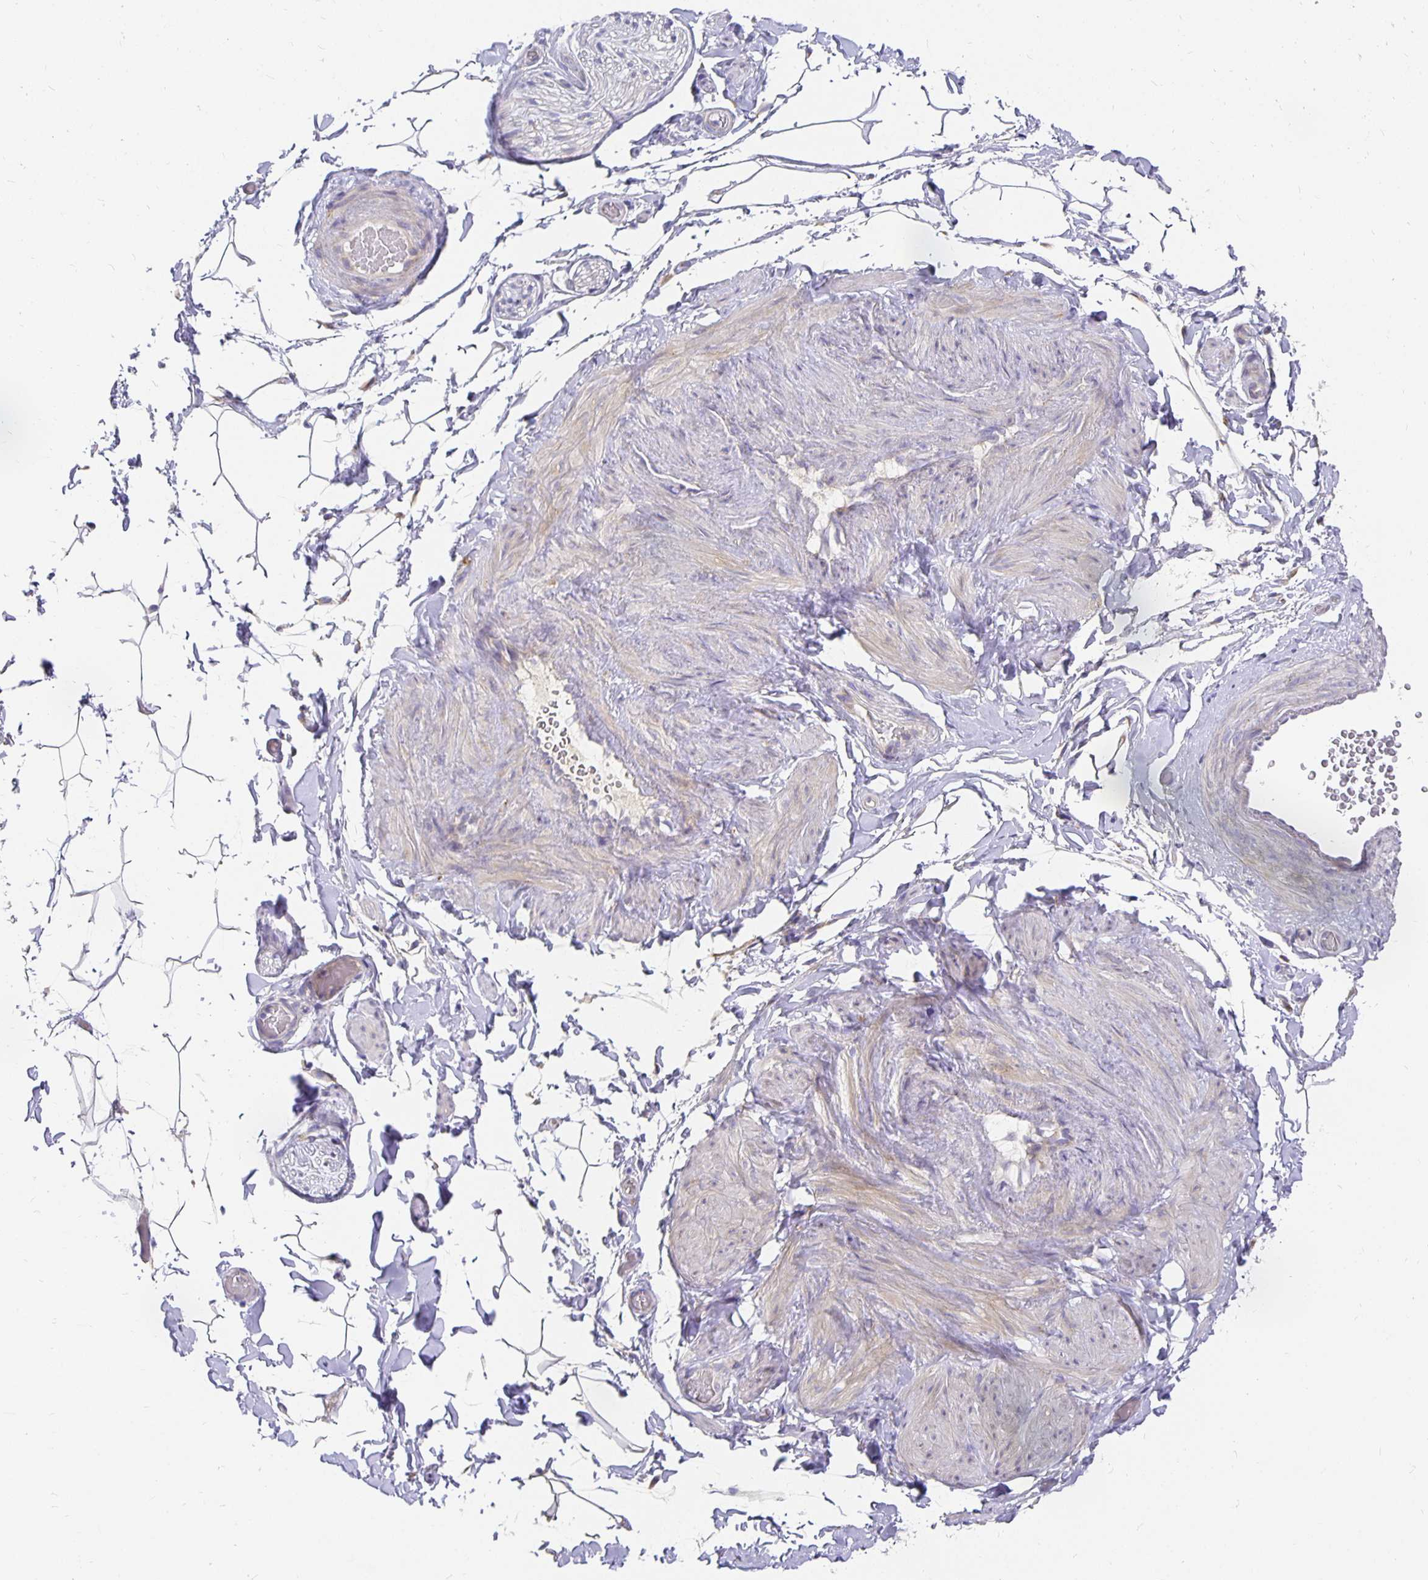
{"staining": {"intensity": "negative", "quantity": "none", "location": "none"}, "tissue": "adipose tissue", "cell_type": "Adipocytes", "image_type": "normal", "snomed": [{"axis": "morphology", "description": "Normal tissue, NOS"}, {"axis": "topography", "description": "Epididymis"}, {"axis": "topography", "description": "Peripheral nerve tissue"}], "caption": "Adipocytes show no significant protein positivity in normal adipose tissue. Nuclei are stained in blue.", "gene": "PLOD1", "patient": {"sex": "male", "age": 32}}